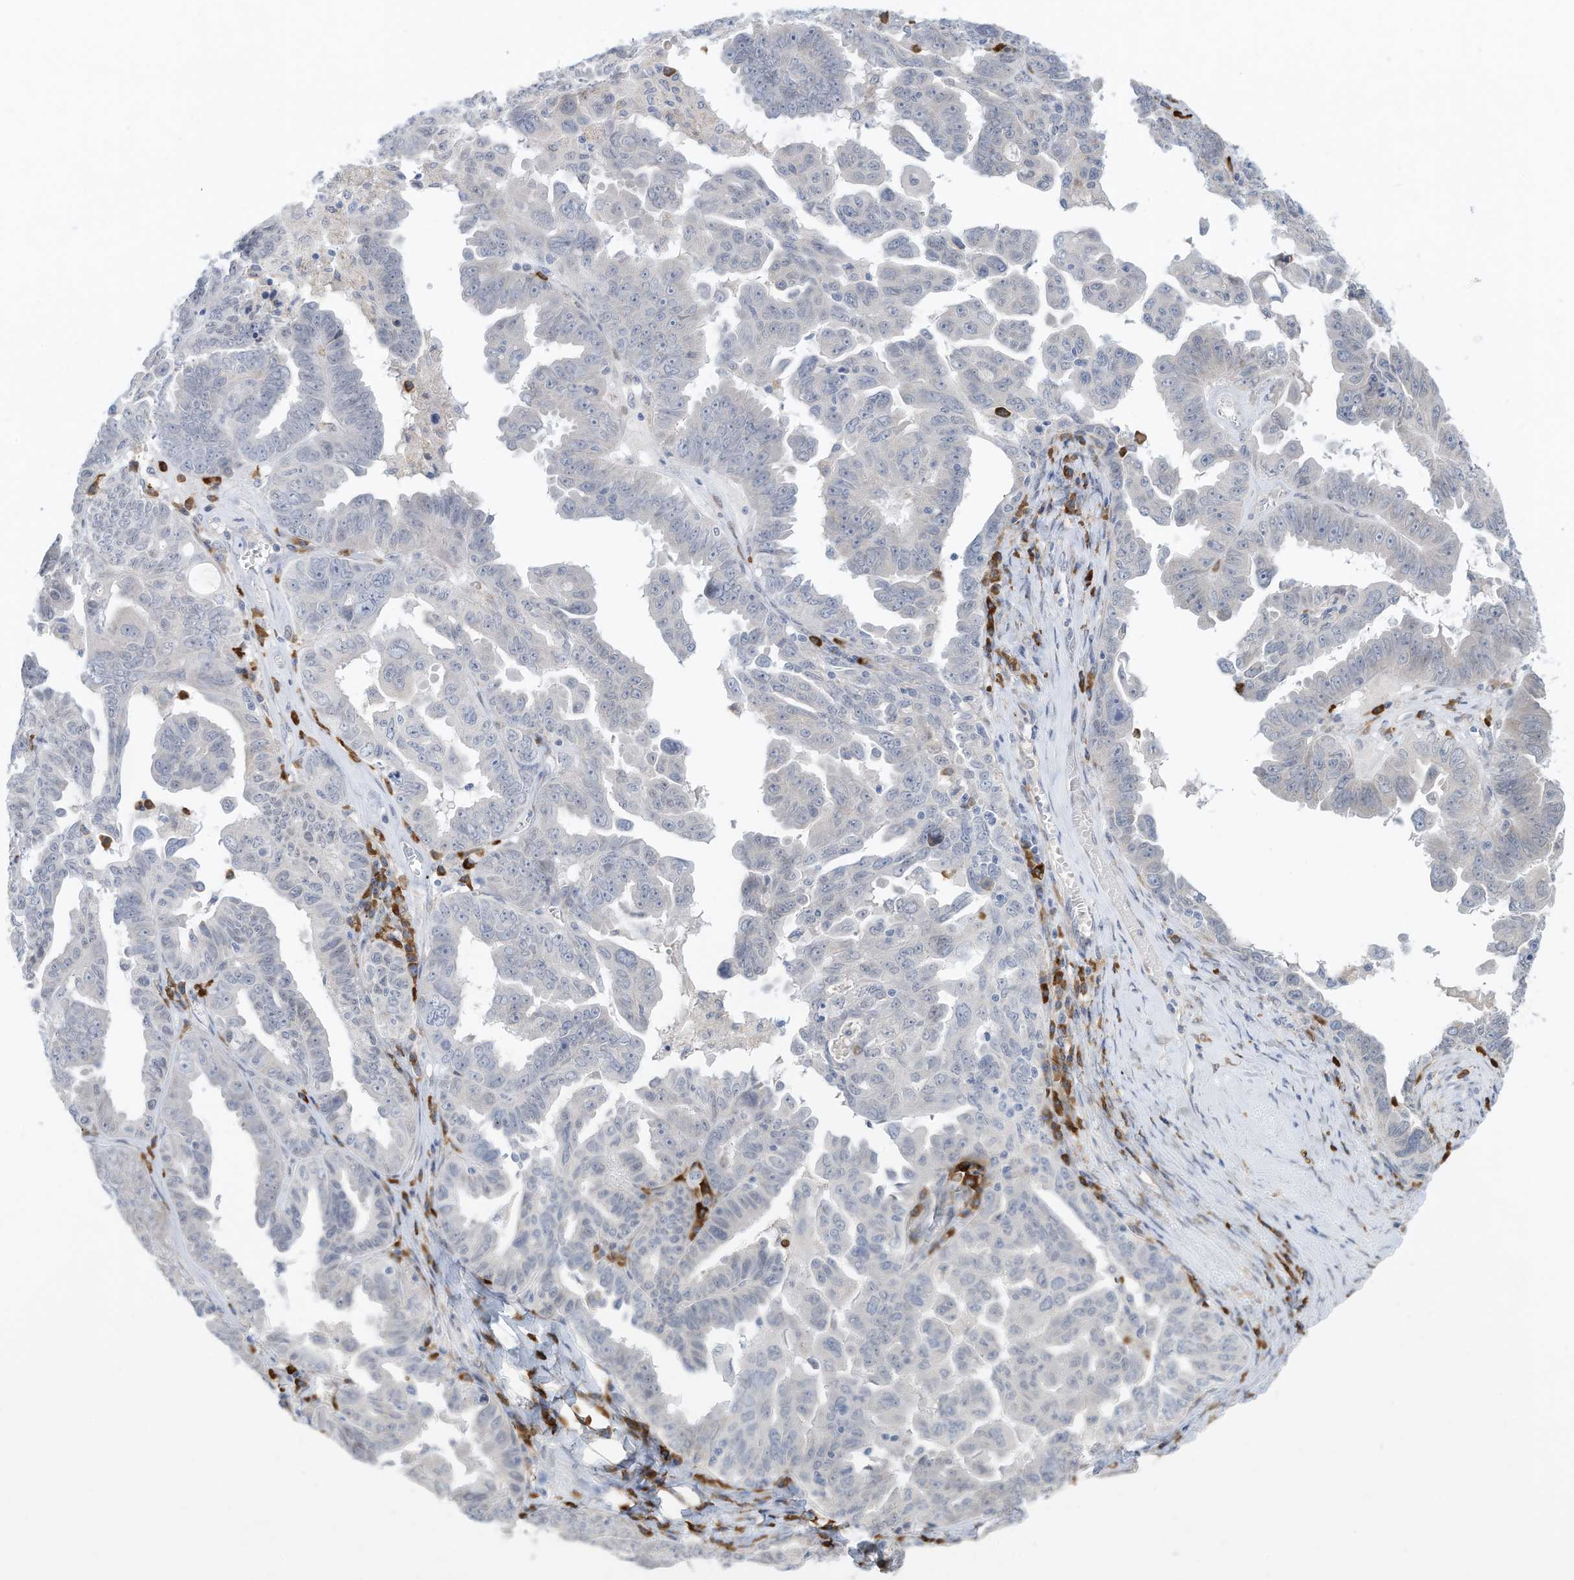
{"staining": {"intensity": "negative", "quantity": "none", "location": "none"}, "tissue": "ovarian cancer", "cell_type": "Tumor cells", "image_type": "cancer", "snomed": [{"axis": "morphology", "description": "Carcinoma, endometroid"}, {"axis": "topography", "description": "Ovary"}], "caption": "Protein analysis of ovarian endometroid carcinoma exhibits no significant positivity in tumor cells.", "gene": "ZNF292", "patient": {"sex": "female", "age": 62}}